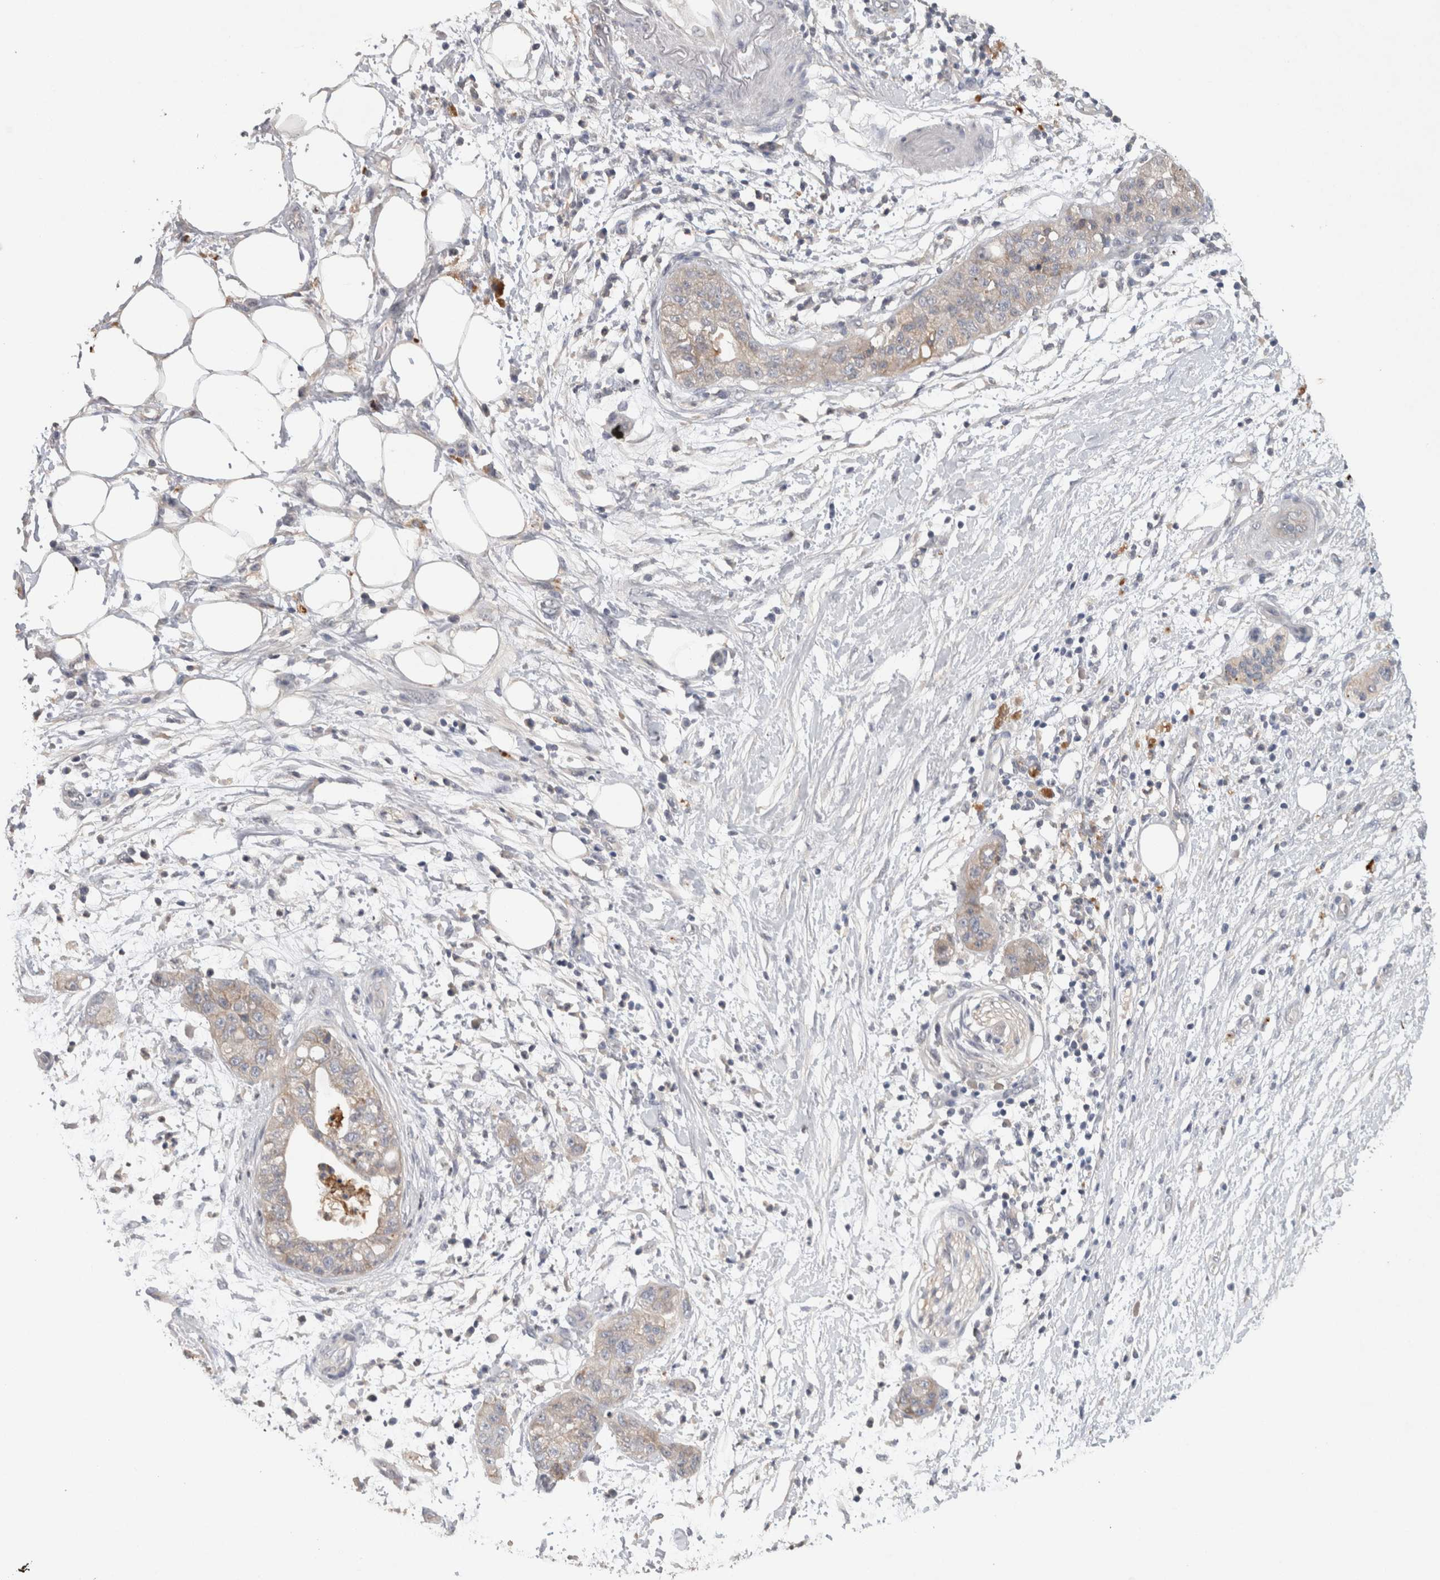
{"staining": {"intensity": "weak", "quantity": "25%-75%", "location": "cytoplasmic/membranous"}, "tissue": "pancreatic cancer", "cell_type": "Tumor cells", "image_type": "cancer", "snomed": [{"axis": "morphology", "description": "Adenocarcinoma, NOS"}, {"axis": "topography", "description": "Pancreas"}], "caption": "Pancreatic cancer (adenocarcinoma) was stained to show a protein in brown. There is low levels of weak cytoplasmic/membranous positivity in about 25%-75% of tumor cells. The staining was performed using DAB (3,3'-diaminobenzidine), with brown indicating positive protein expression. Nuclei are stained blue with hematoxylin.", "gene": "HEXD", "patient": {"sex": "female", "age": 78}}